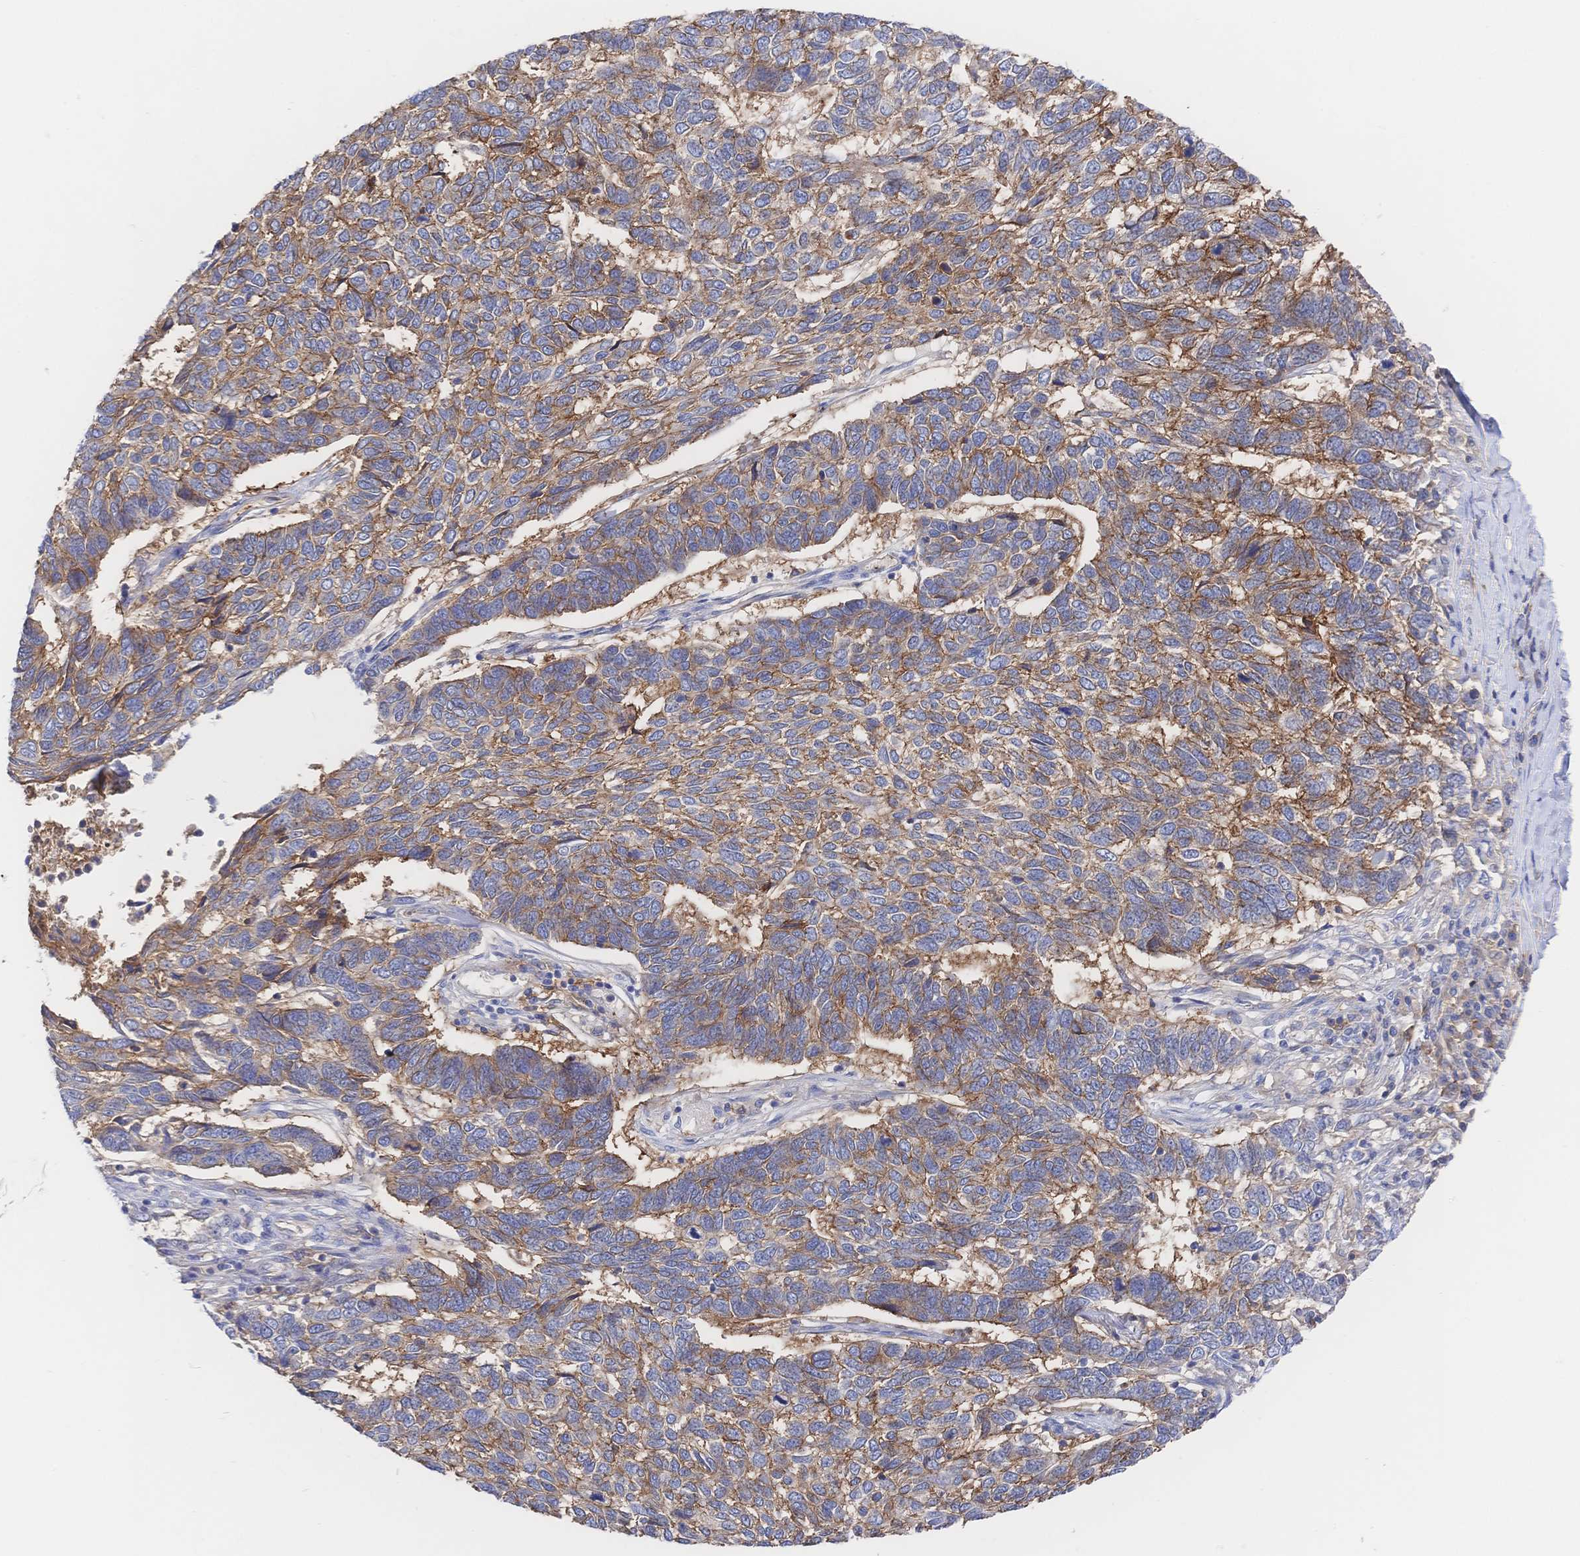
{"staining": {"intensity": "moderate", "quantity": "25%-75%", "location": "cytoplasmic/membranous"}, "tissue": "skin cancer", "cell_type": "Tumor cells", "image_type": "cancer", "snomed": [{"axis": "morphology", "description": "Basal cell carcinoma"}, {"axis": "topography", "description": "Skin"}], "caption": "A brown stain shows moderate cytoplasmic/membranous positivity of a protein in skin cancer (basal cell carcinoma) tumor cells.", "gene": "F11R", "patient": {"sex": "female", "age": 65}}